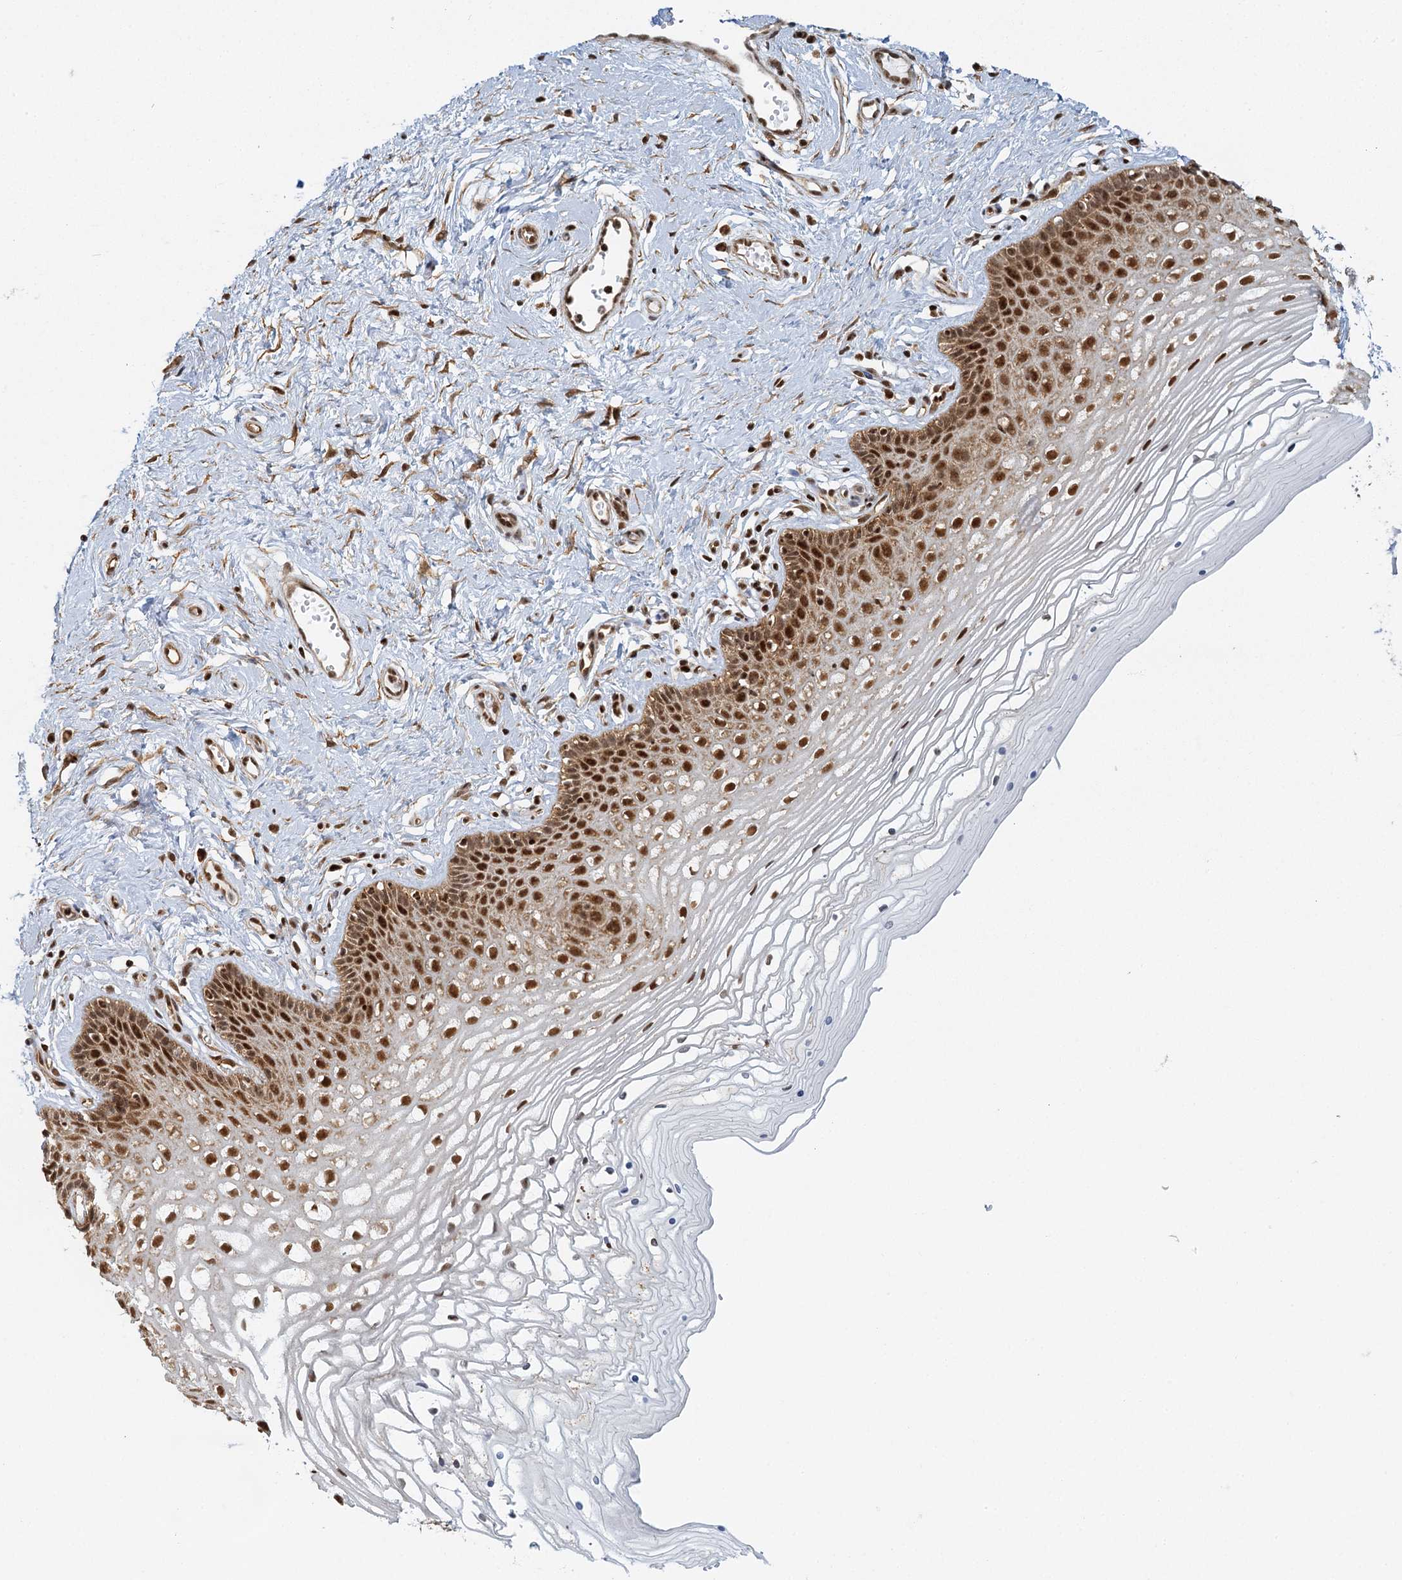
{"staining": {"intensity": "strong", "quantity": "25%-75%", "location": "cytoplasmic/membranous,nuclear"}, "tissue": "vagina", "cell_type": "Squamous epithelial cells", "image_type": "normal", "snomed": [{"axis": "morphology", "description": "Normal tissue, NOS"}, {"axis": "topography", "description": "Vagina"}], "caption": "Vagina was stained to show a protein in brown. There is high levels of strong cytoplasmic/membranous,nuclear staining in approximately 25%-75% of squamous epithelial cells. Ihc stains the protein of interest in brown and the nuclei are stained blue.", "gene": "GPATCH11", "patient": {"sex": "female", "age": 46}}